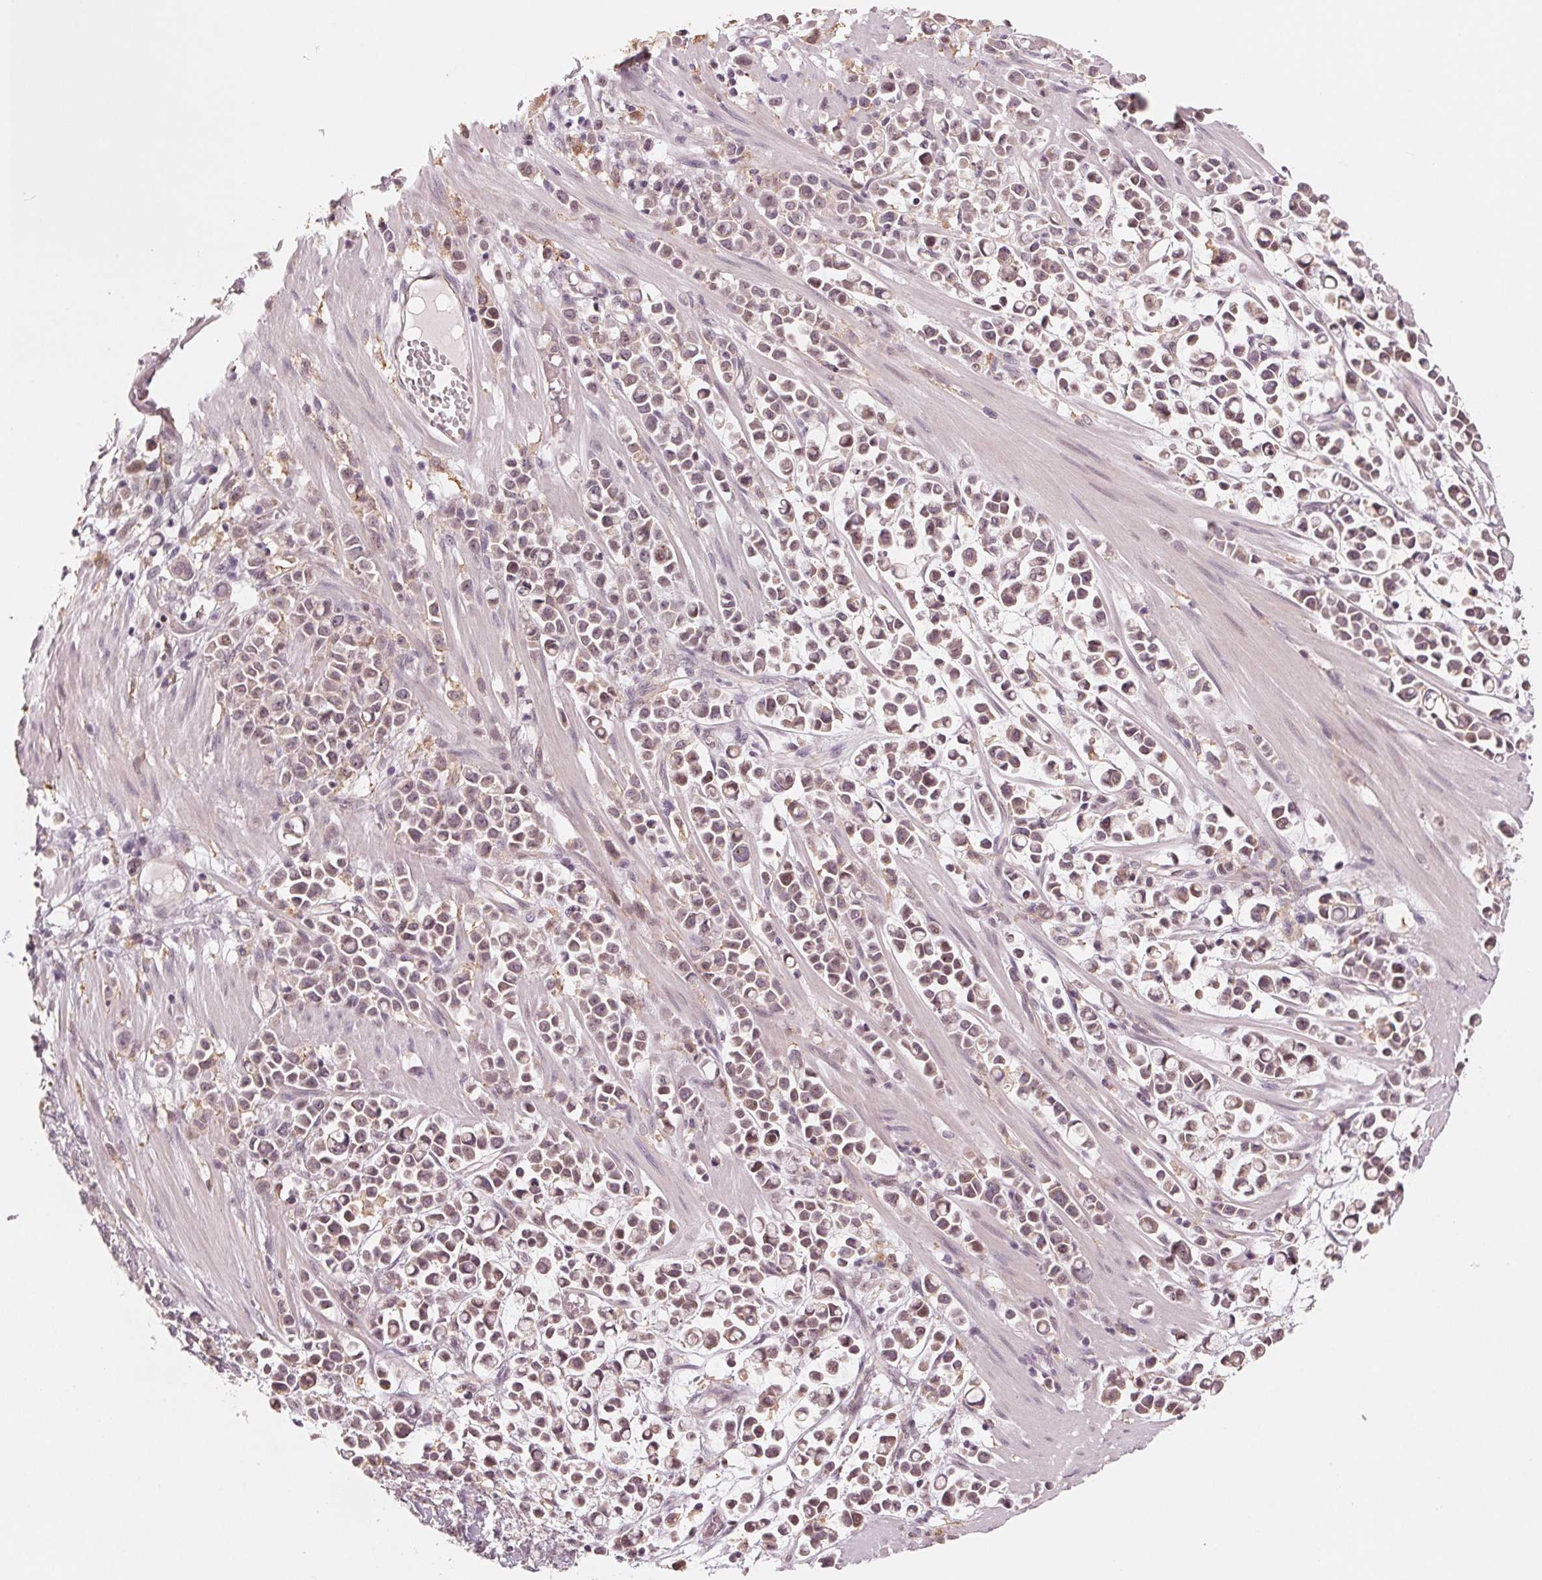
{"staining": {"intensity": "weak", "quantity": "<25%", "location": "cytoplasmic/membranous,nuclear"}, "tissue": "stomach cancer", "cell_type": "Tumor cells", "image_type": "cancer", "snomed": [{"axis": "morphology", "description": "Adenocarcinoma, NOS"}, {"axis": "topography", "description": "Stomach"}], "caption": "IHC of human stomach cancer (adenocarcinoma) exhibits no positivity in tumor cells.", "gene": "IL9R", "patient": {"sex": "male", "age": 82}}